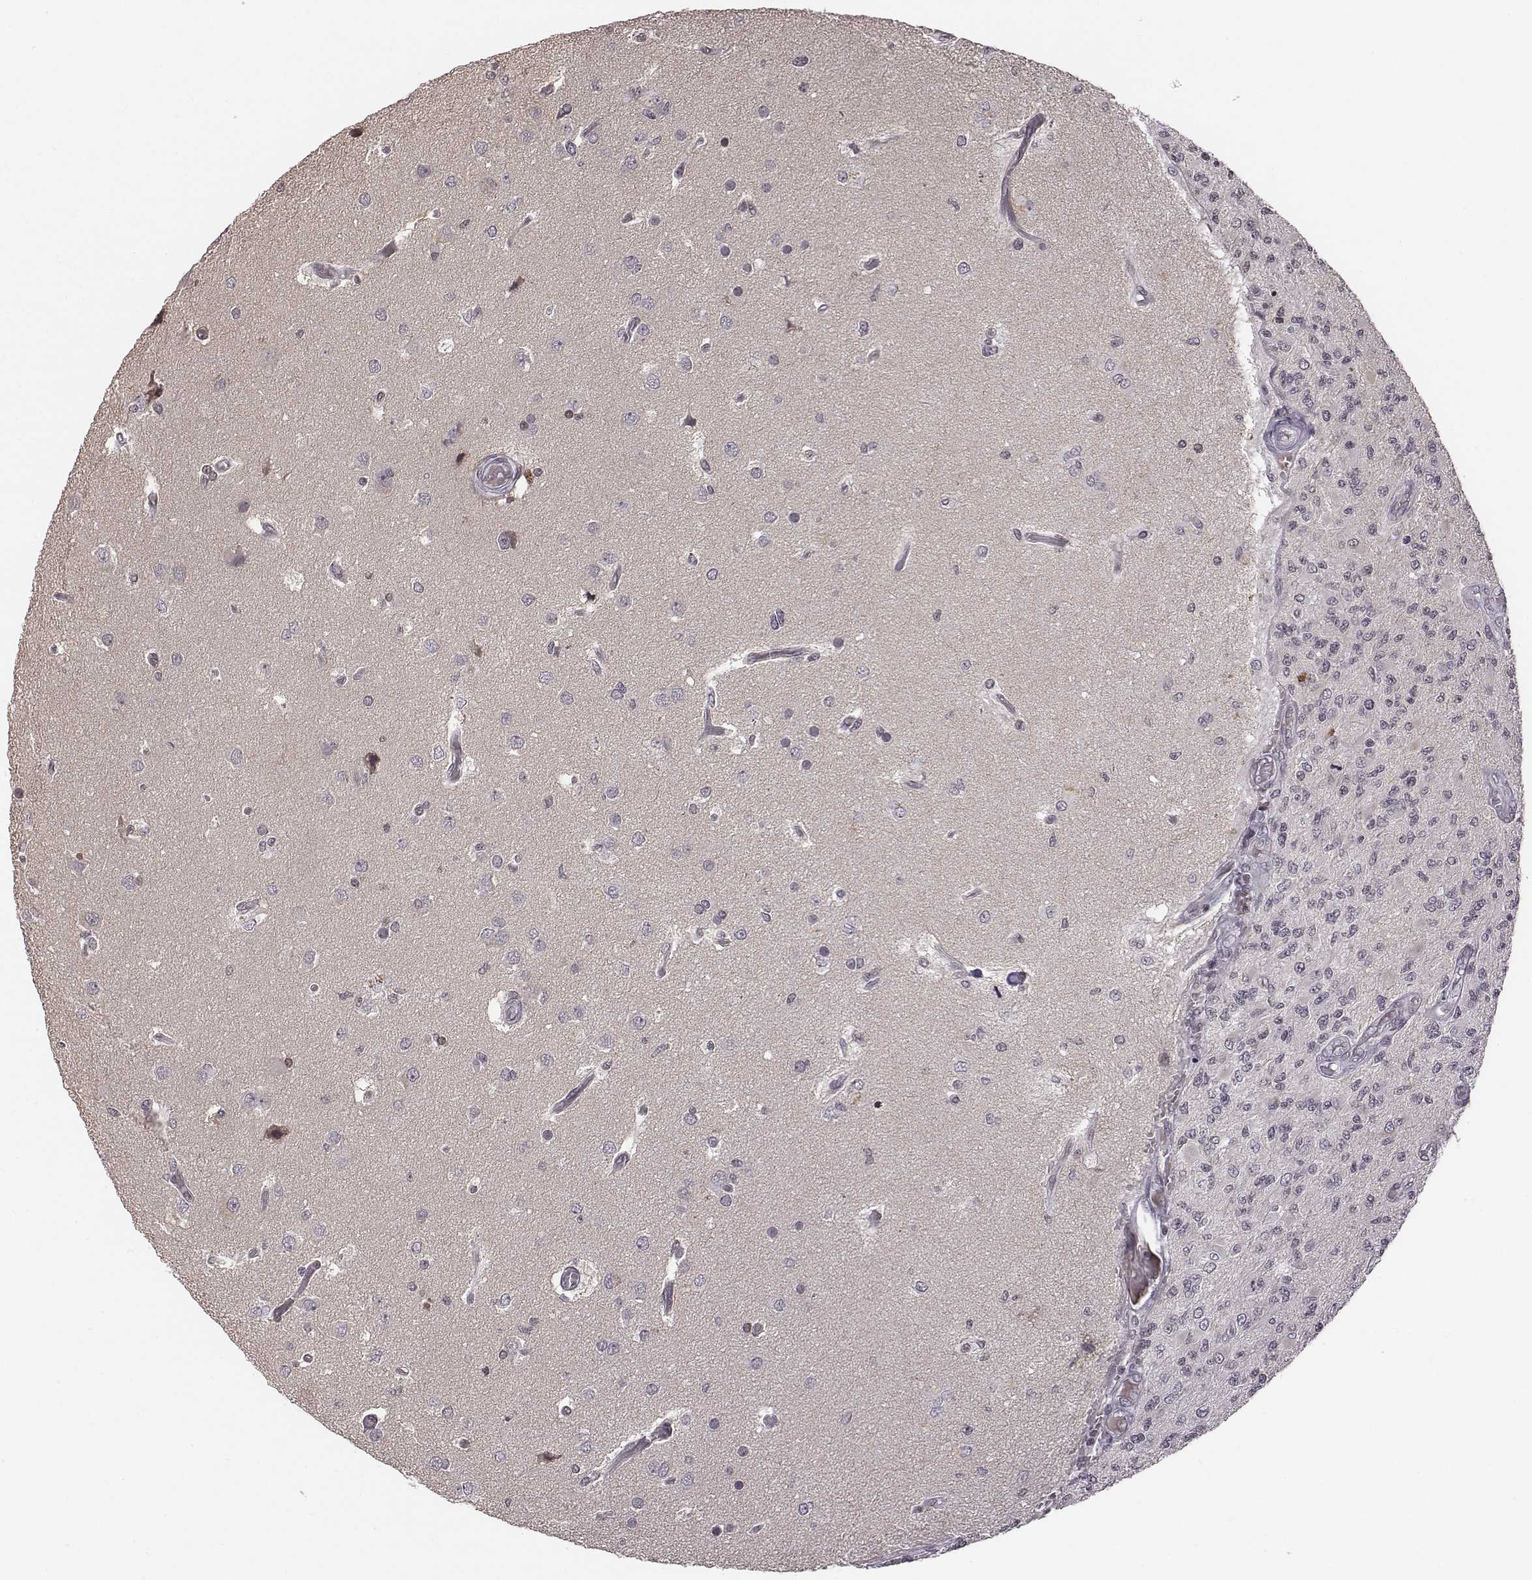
{"staining": {"intensity": "negative", "quantity": "none", "location": "none"}, "tissue": "glioma", "cell_type": "Tumor cells", "image_type": "cancer", "snomed": [{"axis": "morphology", "description": "Glioma, malignant, High grade"}, {"axis": "topography", "description": "Brain"}], "caption": "Immunohistochemistry (IHC) photomicrograph of neoplastic tissue: malignant high-grade glioma stained with DAB (3,3'-diaminobenzidine) reveals no significant protein expression in tumor cells. (DAB IHC with hematoxylin counter stain).", "gene": "GRM4", "patient": {"sex": "female", "age": 63}}